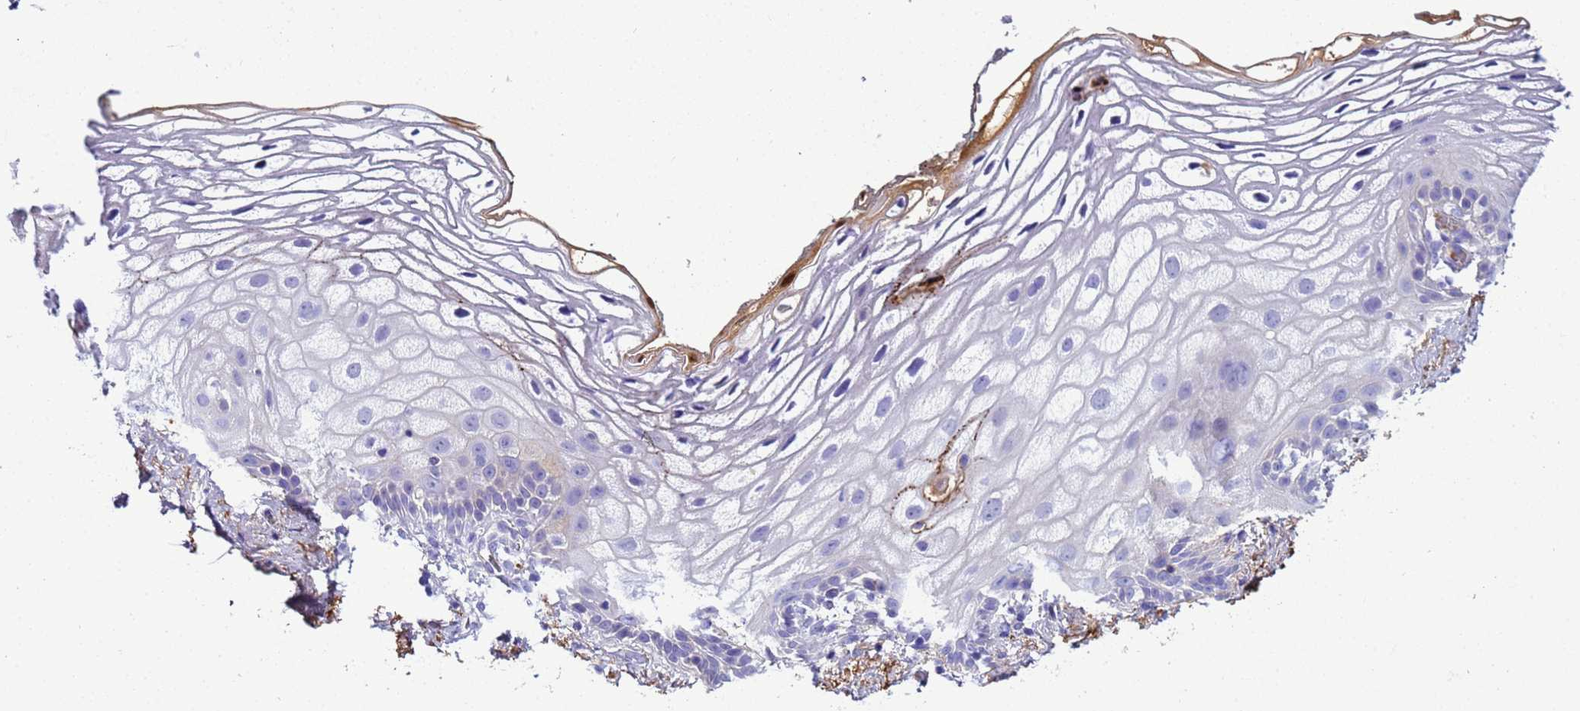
{"staining": {"intensity": "negative", "quantity": "none", "location": "none"}, "tissue": "vagina", "cell_type": "Squamous epithelial cells", "image_type": "normal", "snomed": [{"axis": "morphology", "description": "Normal tissue, NOS"}, {"axis": "morphology", "description": "Adenocarcinoma, NOS"}, {"axis": "topography", "description": "Rectum"}, {"axis": "topography", "description": "Vagina"}], "caption": "There is no significant expression in squamous epithelial cells of vagina. (DAB (3,3'-diaminobenzidine) IHC with hematoxylin counter stain).", "gene": "CFHR1", "patient": {"sex": "female", "age": 71}}